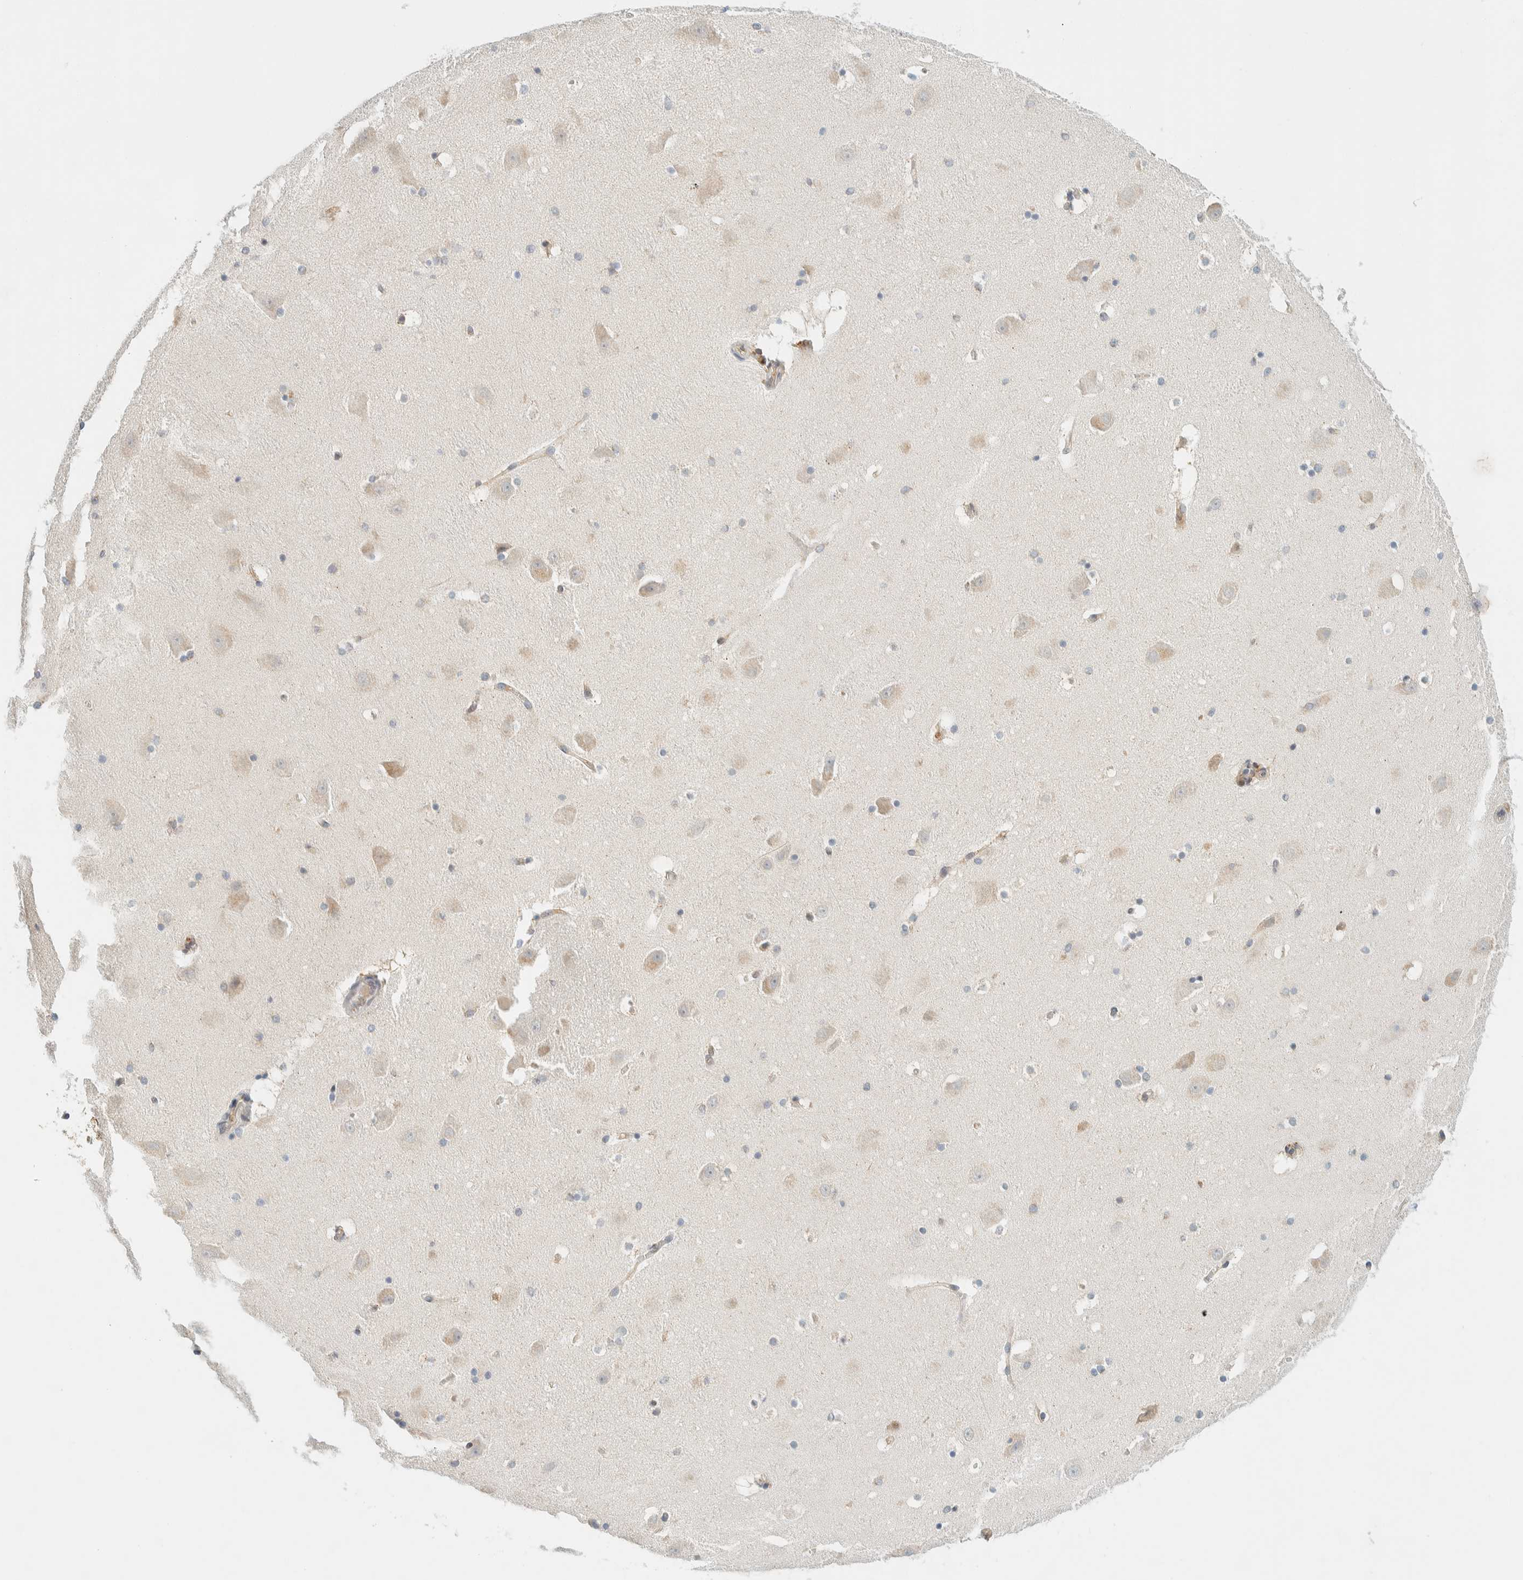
{"staining": {"intensity": "weak", "quantity": "<25%", "location": "cytoplasmic/membranous"}, "tissue": "hippocampus", "cell_type": "Glial cells", "image_type": "normal", "snomed": [{"axis": "morphology", "description": "Normal tissue, NOS"}, {"axis": "topography", "description": "Hippocampus"}], "caption": "Immunohistochemistry image of benign human hippocampus stained for a protein (brown), which reveals no positivity in glial cells.", "gene": "SUMF2", "patient": {"sex": "male", "age": 45}}